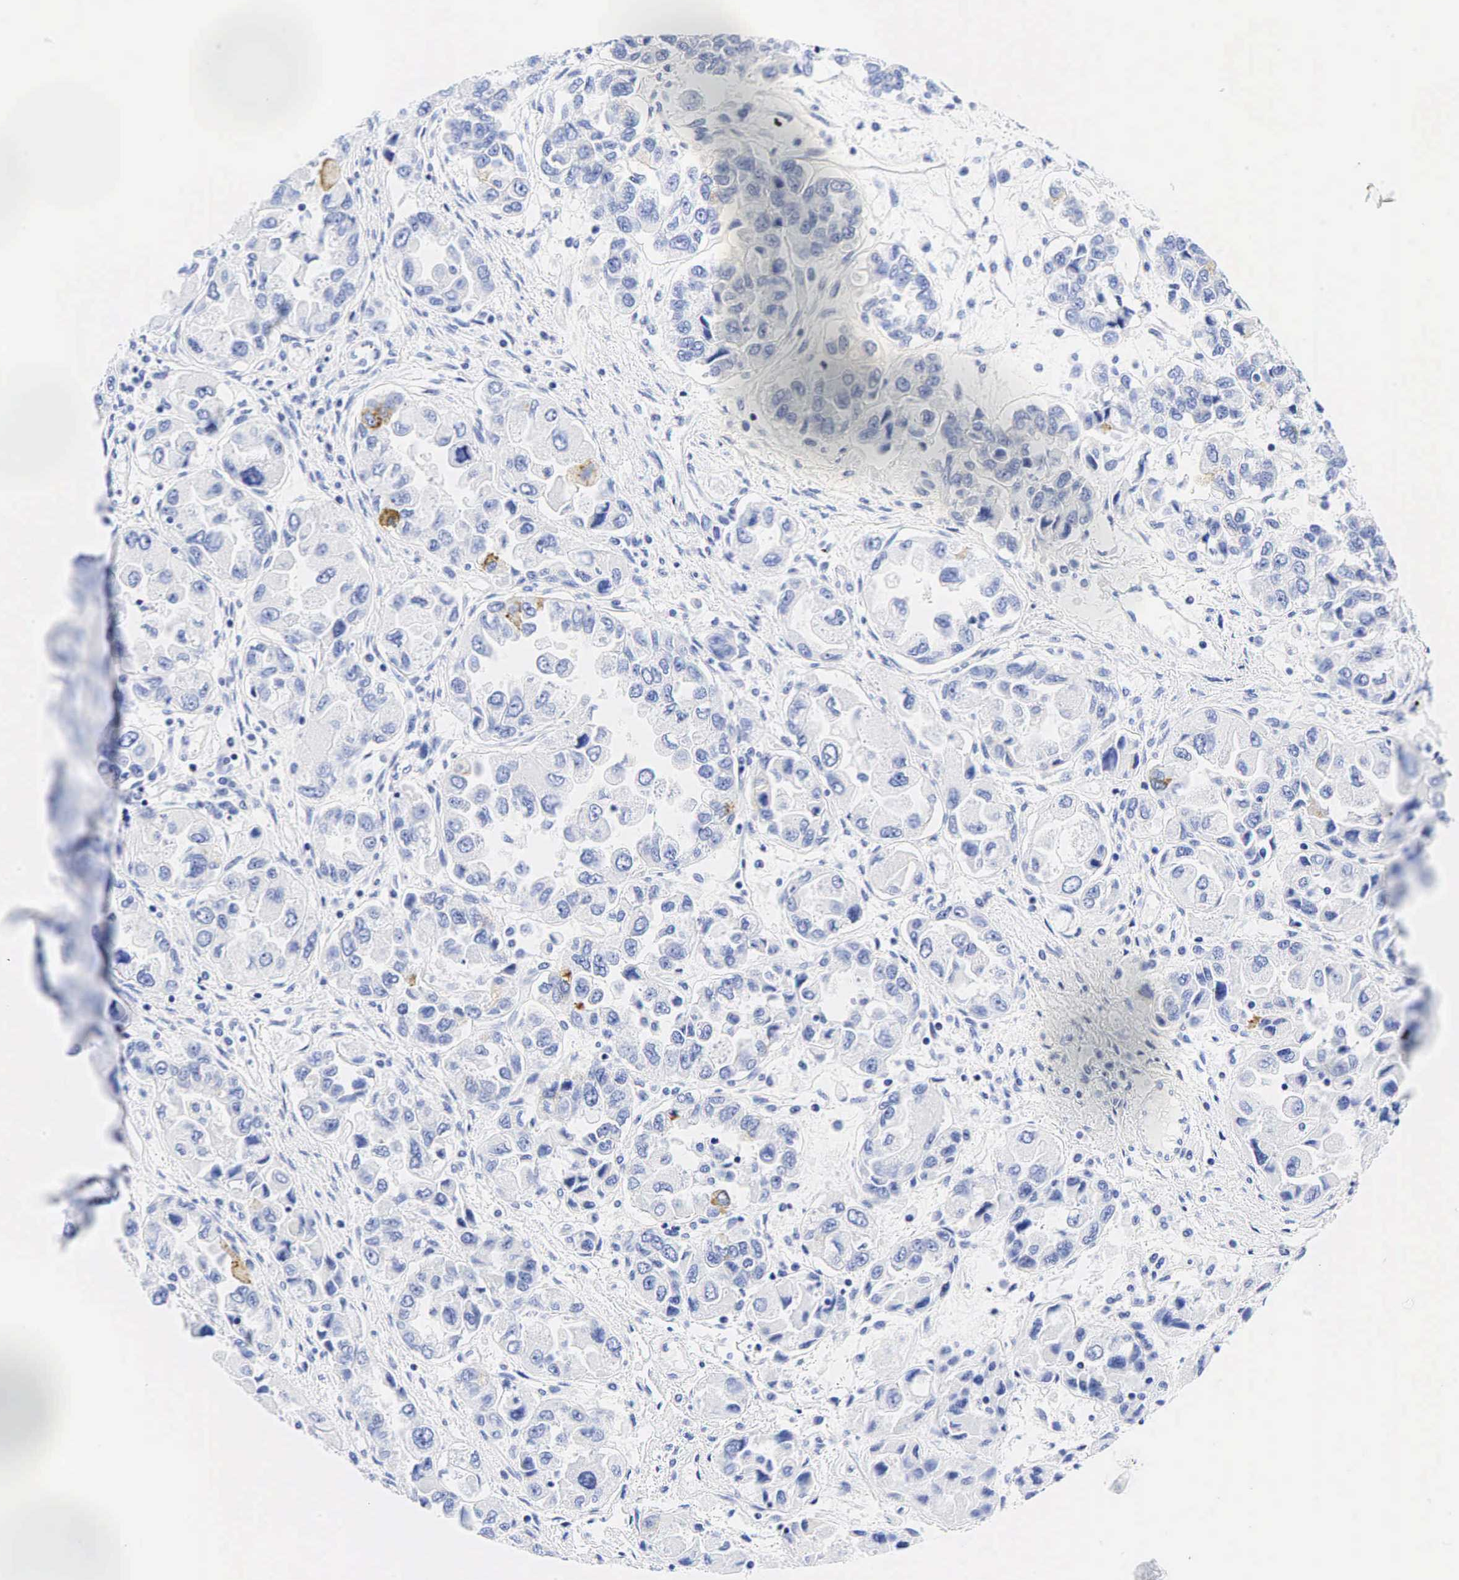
{"staining": {"intensity": "negative", "quantity": "none", "location": "none"}, "tissue": "ovarian cancer", "cell_type": "Tumor cells", "image_type": "cancer", "snomed": [{"axis": "morphology", "description": "Cystadenocarcinoma, serous, NOS"}, {"axis": "topography", "description": "Ovary"}], "caption": "Human serous cystadenocarcinoma (ovarian) stained for a protein using IHC shows no positivity in tumor cells.", "gene": "CHGA", "patient": {"sex": "female", "age": 84}}